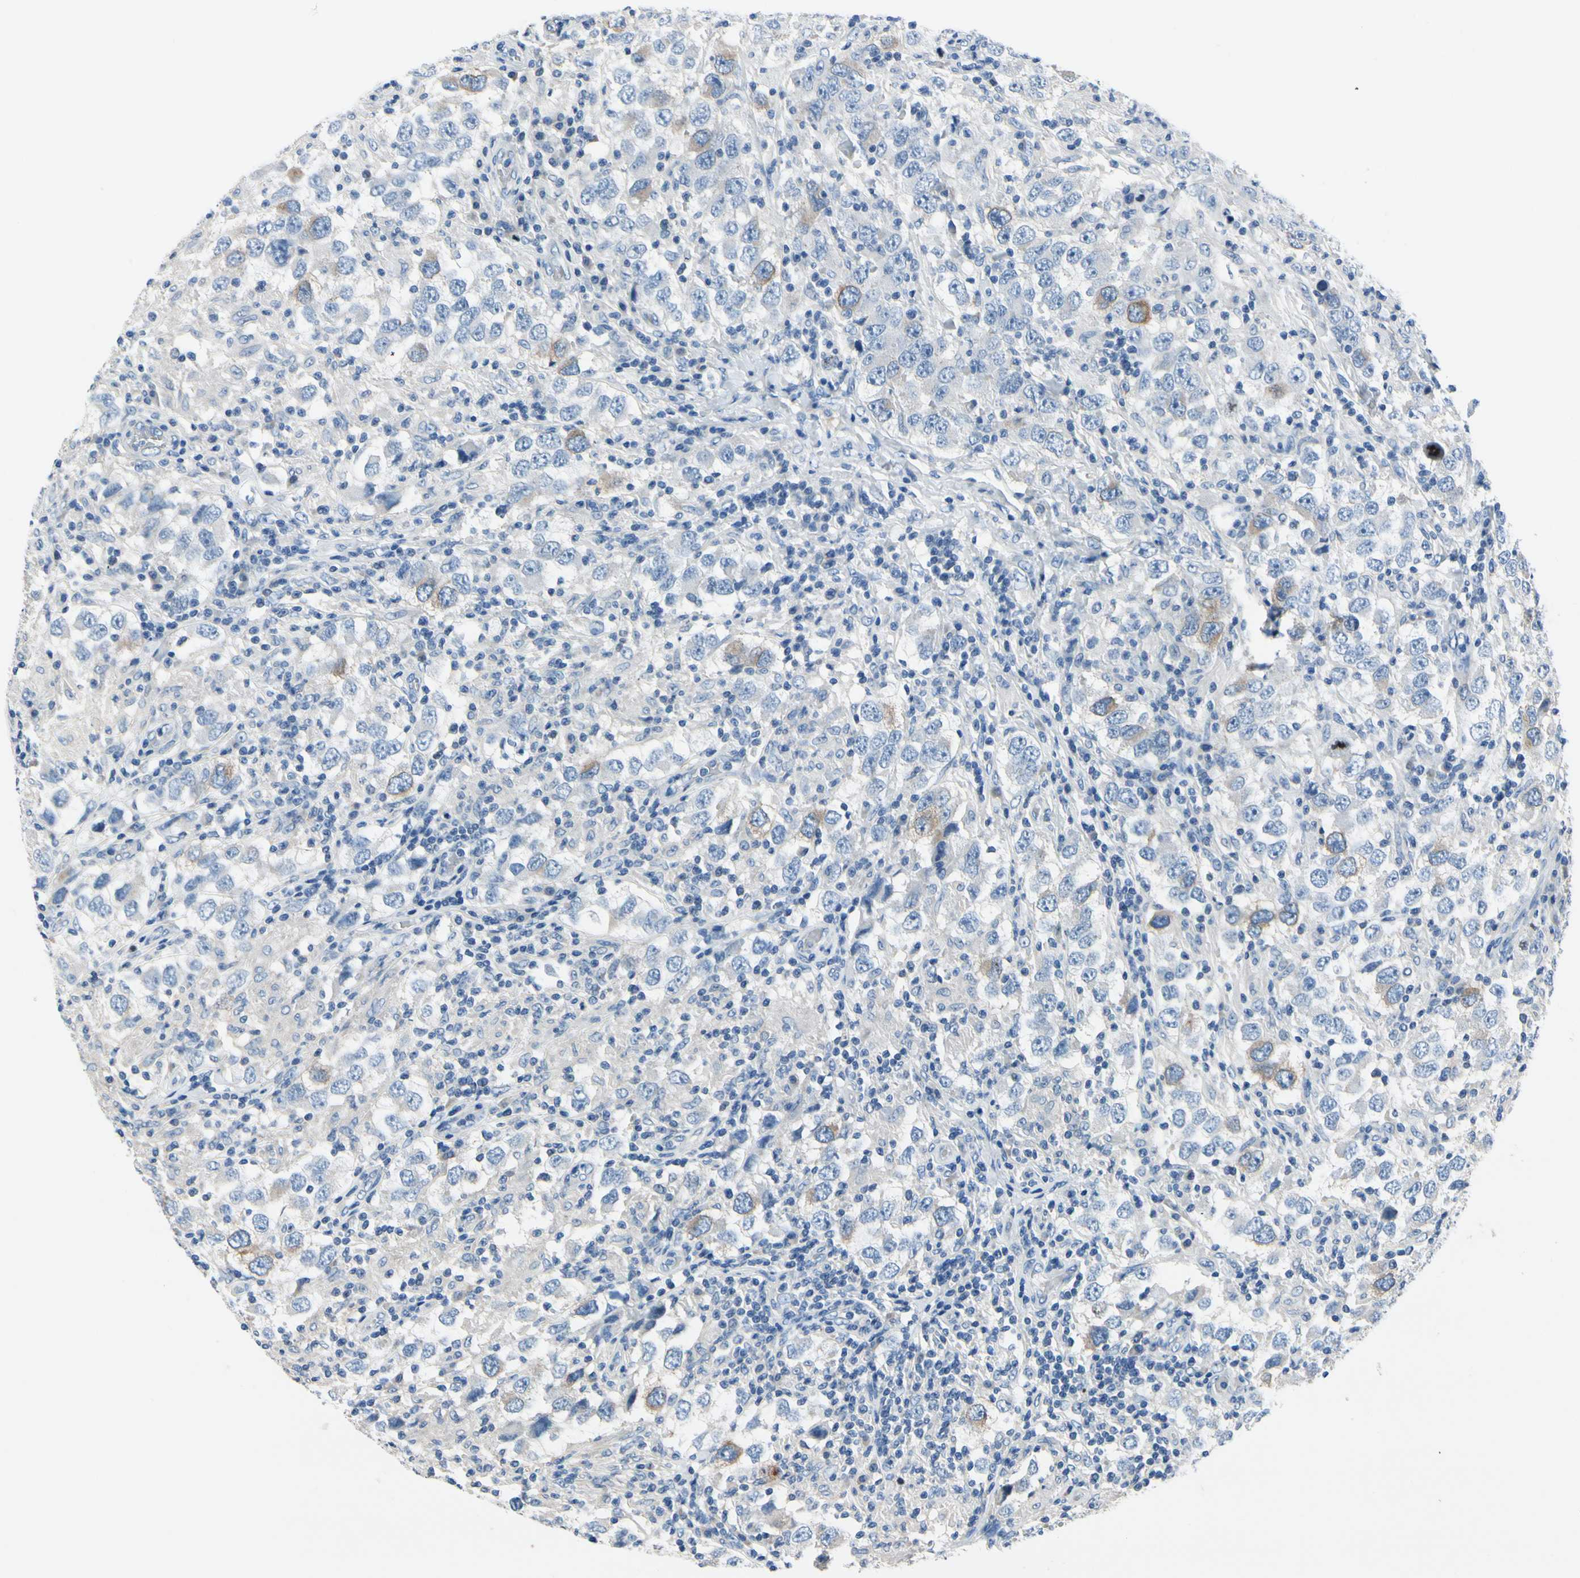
{"staining": {"intensity": "weak", "quantity": "<25%", "location": "cytoplasmic/membranous"}, "tissue": "testis cancer", "cell_type": "Tumor cells", "image_type": "cancer", "snomed": [{"axis": "morphology", "description": "Carcinoma, Embryonal, NOS"}, {"axis": "topography", "description": "Testis"}], "caption": "Testis embryonal carcinoma was stained to show a protein in brown. There is no significant staining in tumor cells.", "gene": "CKAP2", "patient": {"sex": "male", "age": 21}}